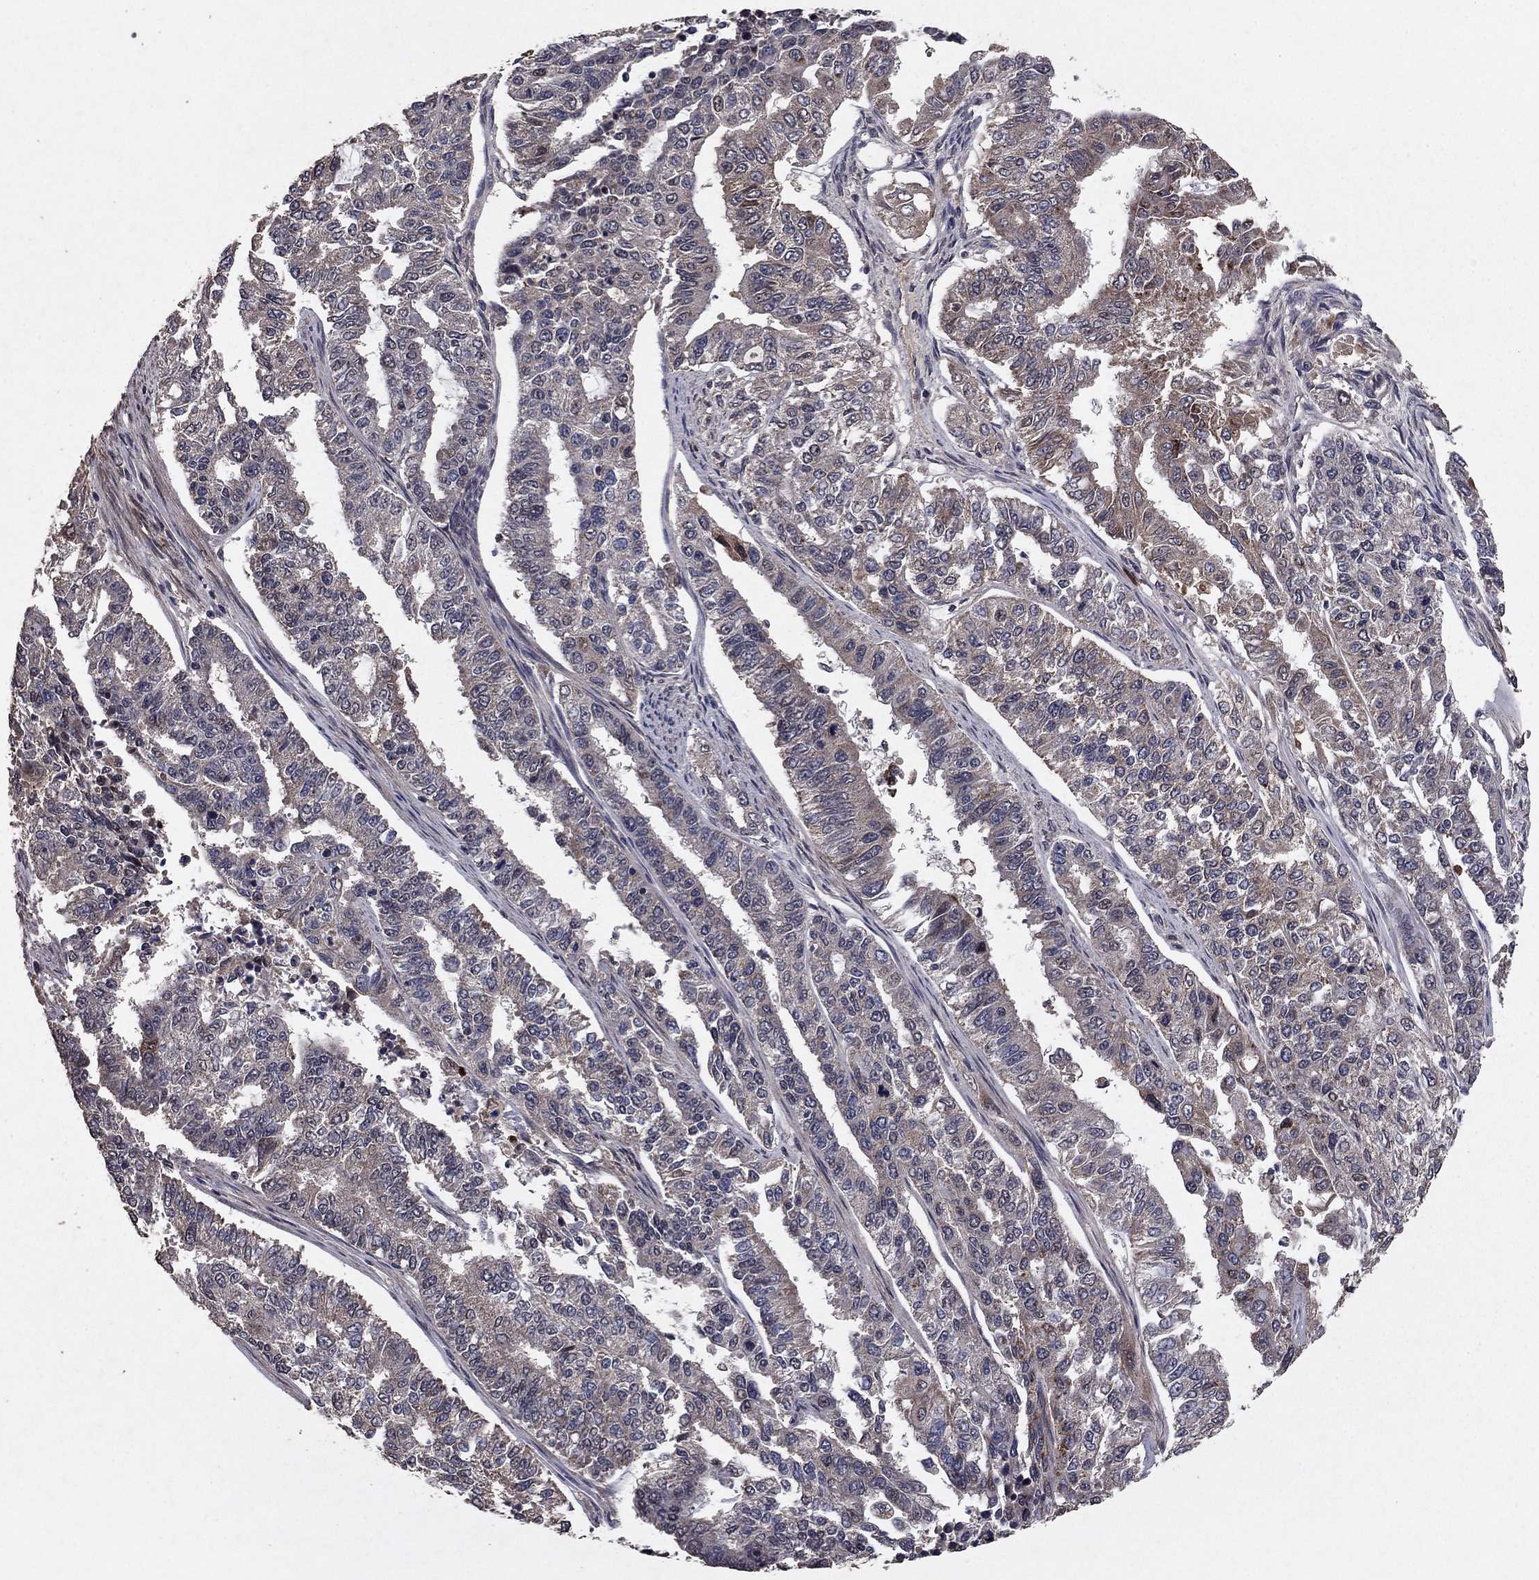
{"staining": {"intensity": "weak", "quantity": "<25%", "location": "cytoplasmic/membranous"}, "tissue": "endometrial cancer", "cell_type": "Tumor cells", "image_type": "cancer", "snomed": [{"axis": "morphology", "description": "Adenocarcinoma, NOS"}, {"axis": "topography", "description": "Uterus"}], "caption": "Tumor cells show no significant protein expression in endometrial adenocarcinoma.", "gene": "DHRS1", "patient": {"sex": "female", "age": 59}}